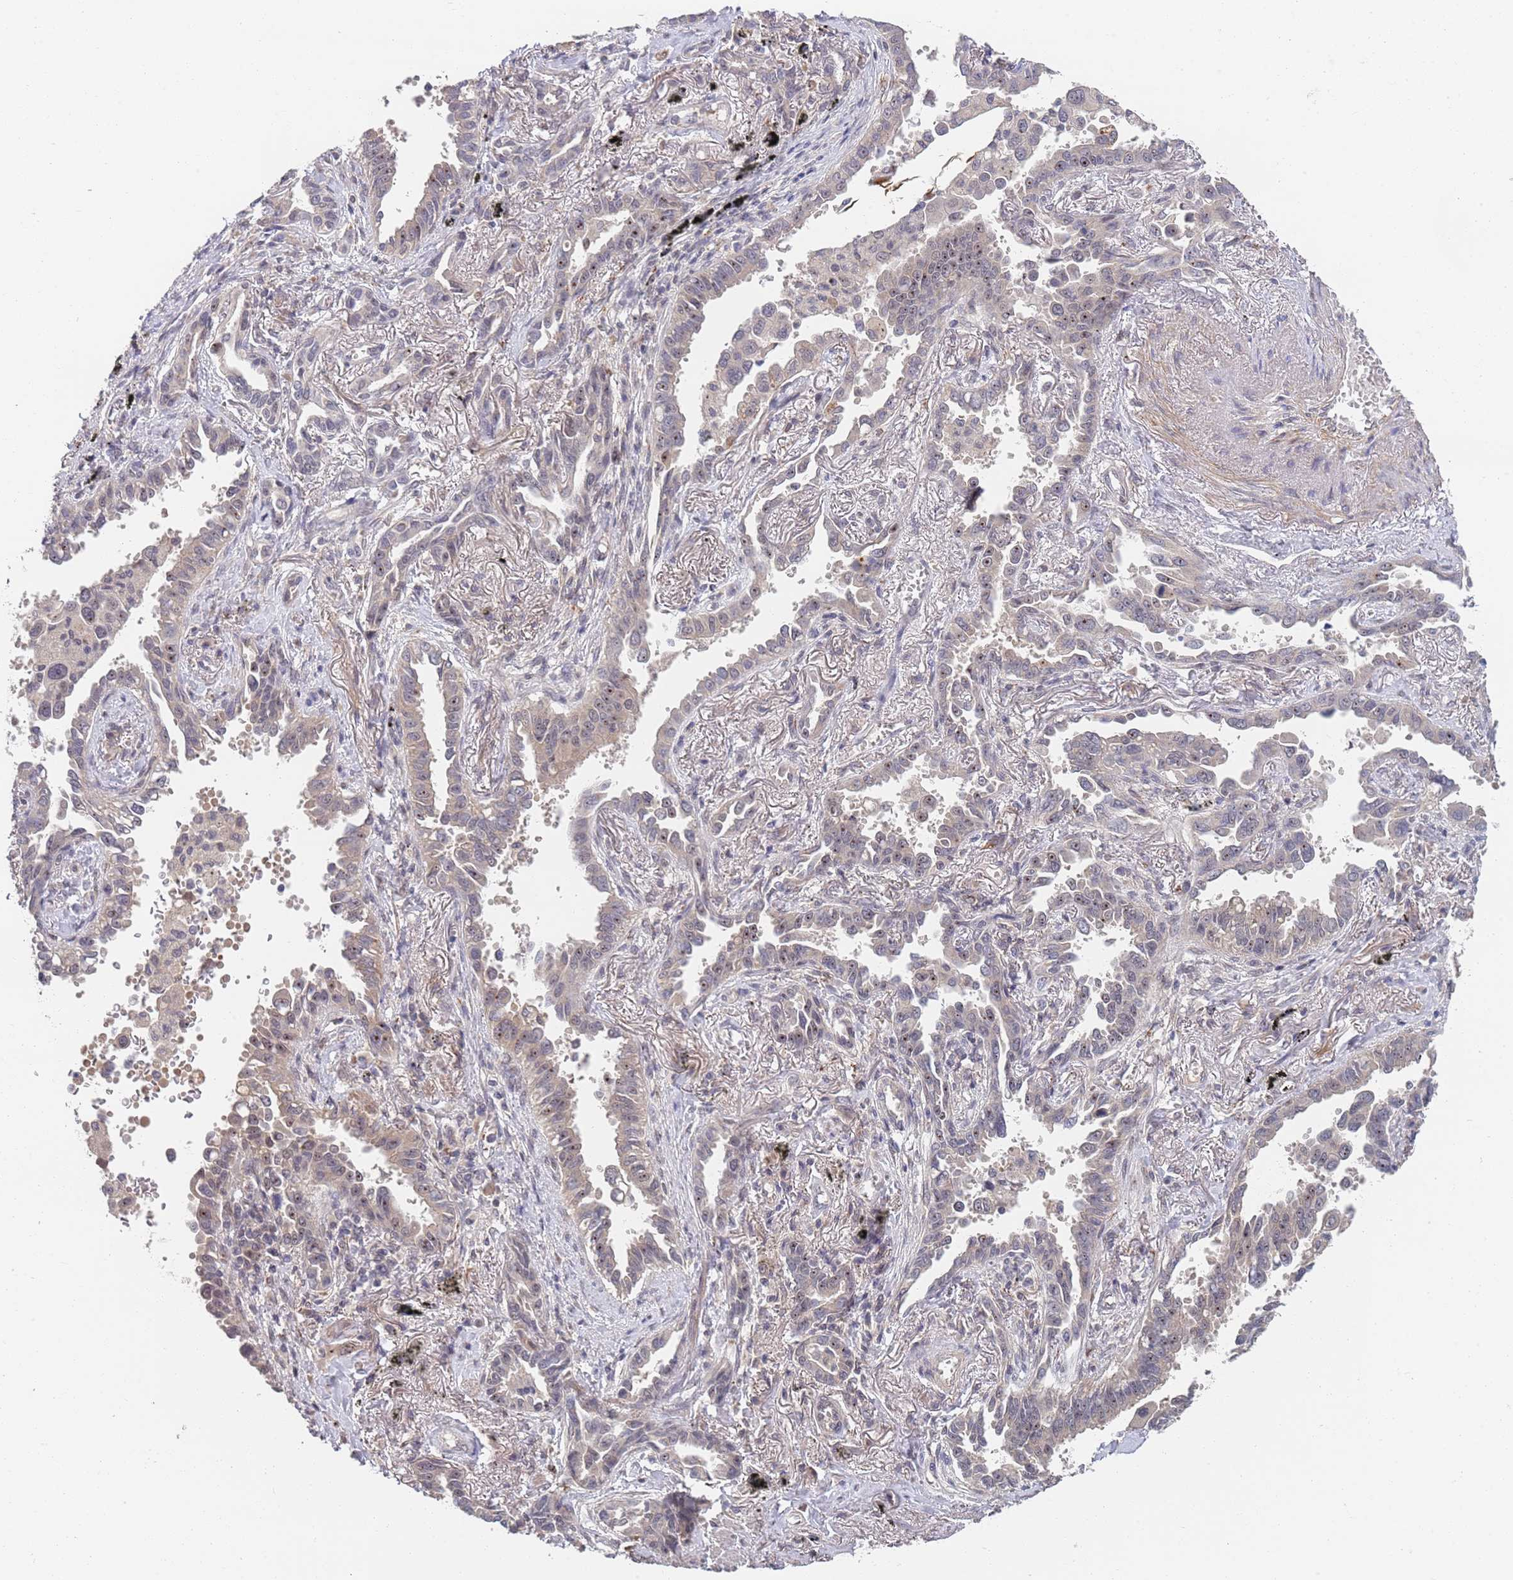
{"staining": {"intensity": "weak", "quantity": "<25%", "location": "nuclear"}, "tissue": "lung cancer", "cell_type": "Tumor cells", "image_type": "cancer", "snomed": [{"axis": "morphology", "description": "Adenocarcinoma, NOS"}, {"axis": "topography", "description": "Lung"}], "caption": "An image of lung cancer stained for a protein displays no brown staining in tumor cells.", "gene": "B4GALT4", "patient": {"sex": "male", "age": 67}}